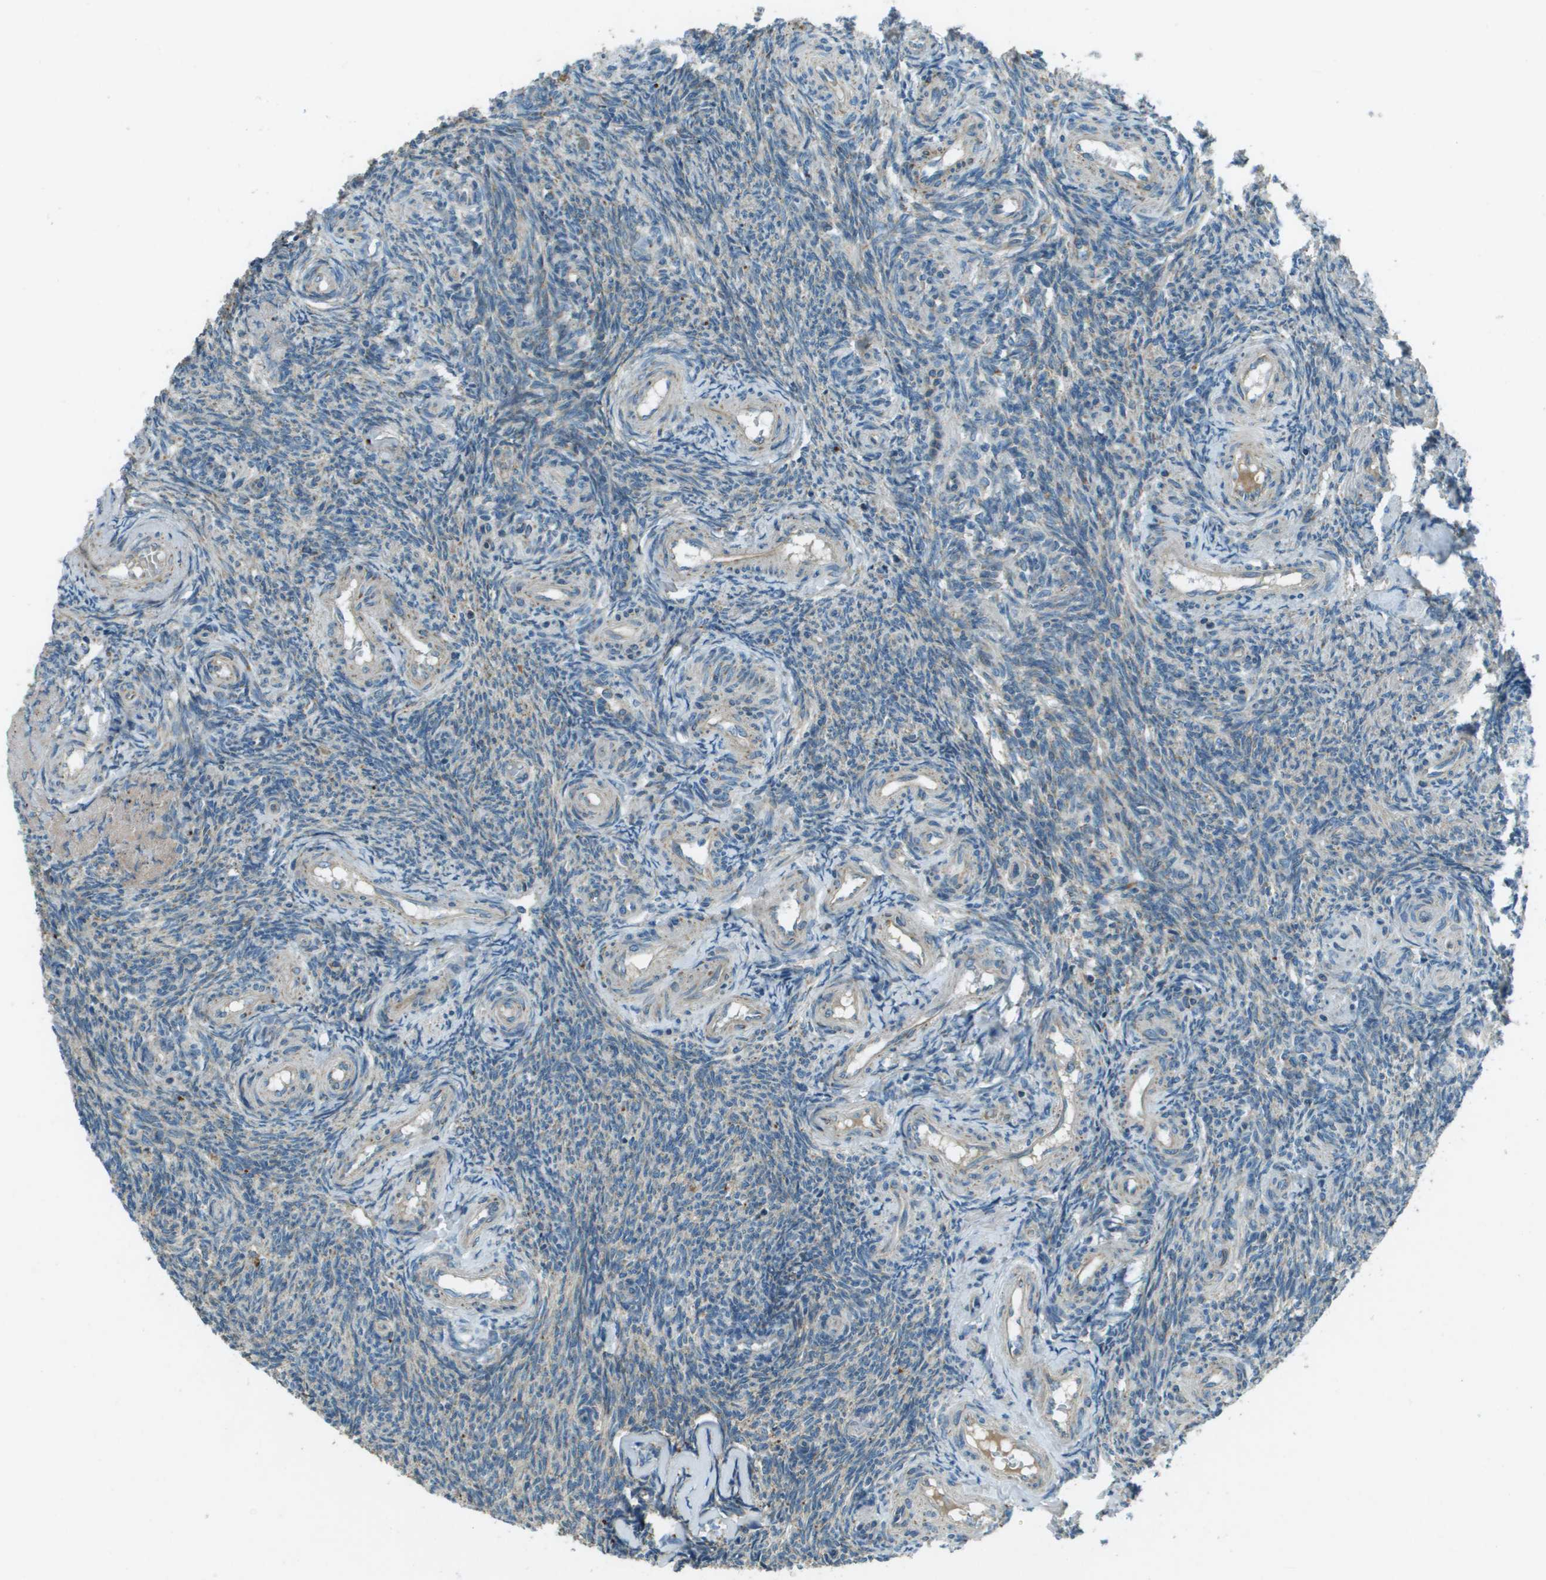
{"staining": {"intensity": "weak", "quantity": "25%-75%", "location": "cytoplasmic/membranous"}, "tissue": "ovary", "cell_type": "Ovarian stroma cells", "image_type": "normal", "snomed": [{"axis": "morphology", "description": "Normal tissue, NOS"}, {"axis": "topography", "description": "Ovary"}], "caption": "This is an image of immunohistochemistry (IHC) staining of normal ovary, which shows weak expression in the cytoplasmic/membranous of ovarian stroma cells.", "gene": "MIGA1", "patient": {"sex": "female", "age": 41}}